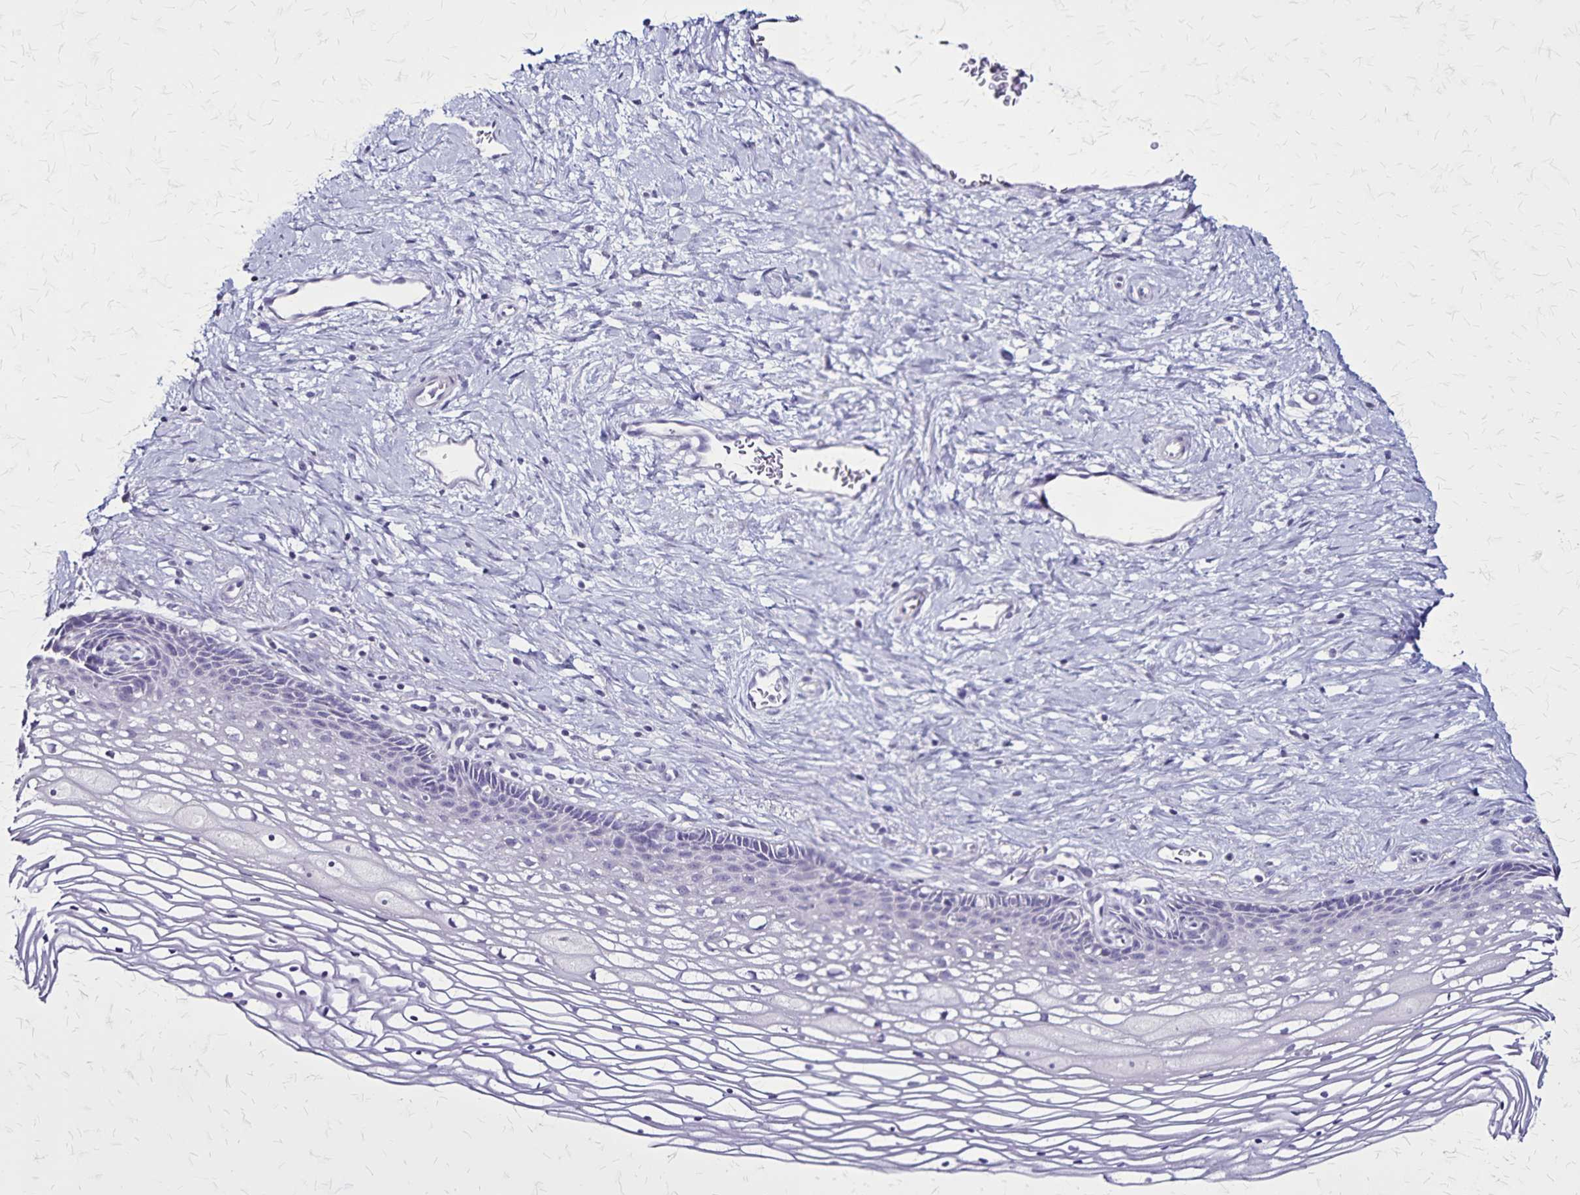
{"staining": {"intensity": "negative", "quantity": "none", "location": "none"}, "tissue": "cervix", "cell_type": "Glandular cells", "image_type": "normal", "snomed": [{"axis": "morphology", "description": "Normal tissue, NOS"}, {"axis": "topography", "description": "Cervix"}], "caption": "Immunohistochemistry (IHC) micrograph of normal cervix: cervix stained with DAB shows no significant protein expression in glandular cells.", "gene": "PLXNA4", "patient": {"sex": "female", "age": 34}}